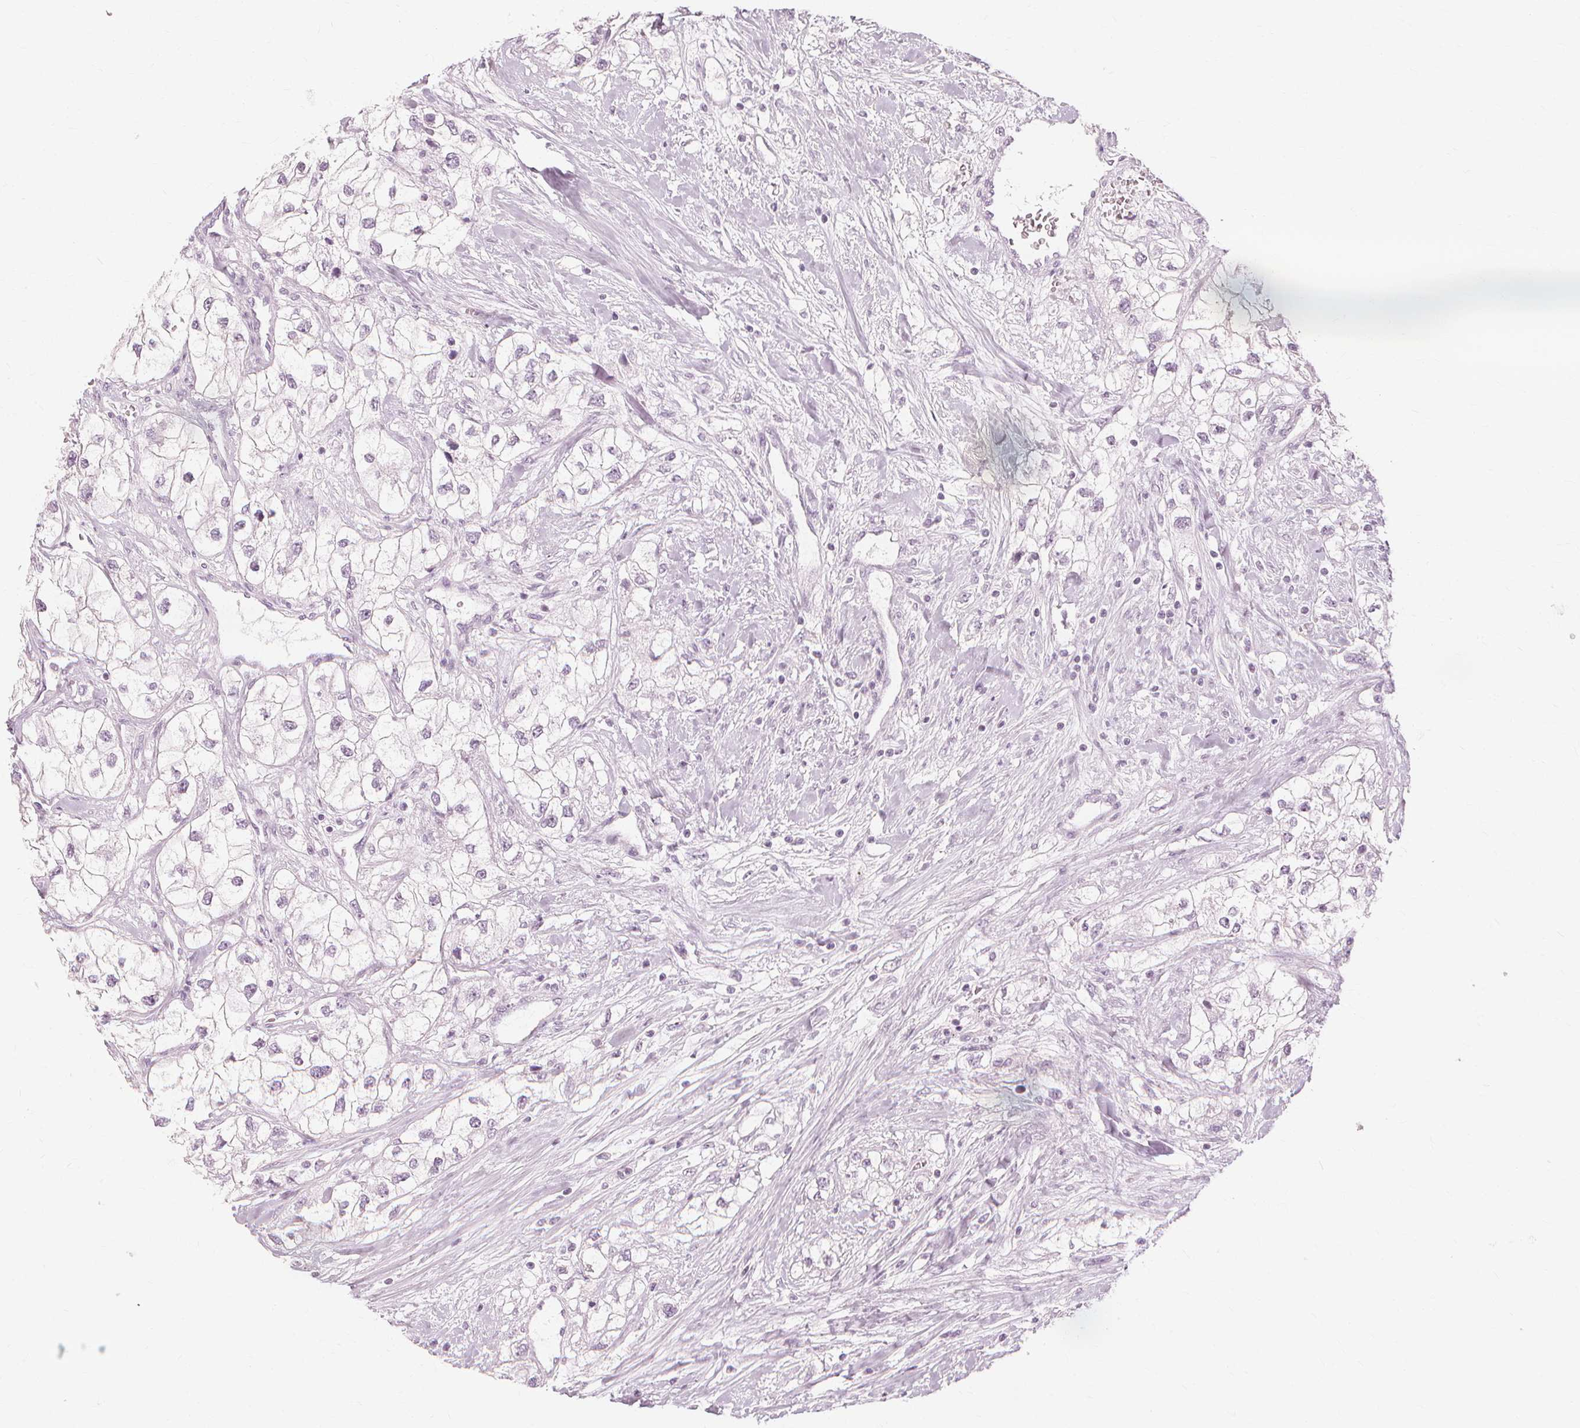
{"staining": {"intensity": "negative", "quantity": "none", "location": "none"}, "tissue": "renal cancer", "cell_type": "Tumor cells", "image_type": "cancer", "snomed": [{"axis": "morphology", "description": "Adenocarcinoma, NOS"}, {"axis": "topography", "description": "Kidney"}], "caption": "Tumor cells are negative for brown protein staining in renal cancer (adenocarcinoma).", "gene": "MUC12", "patient": {"sex": "male", "age": 59}}